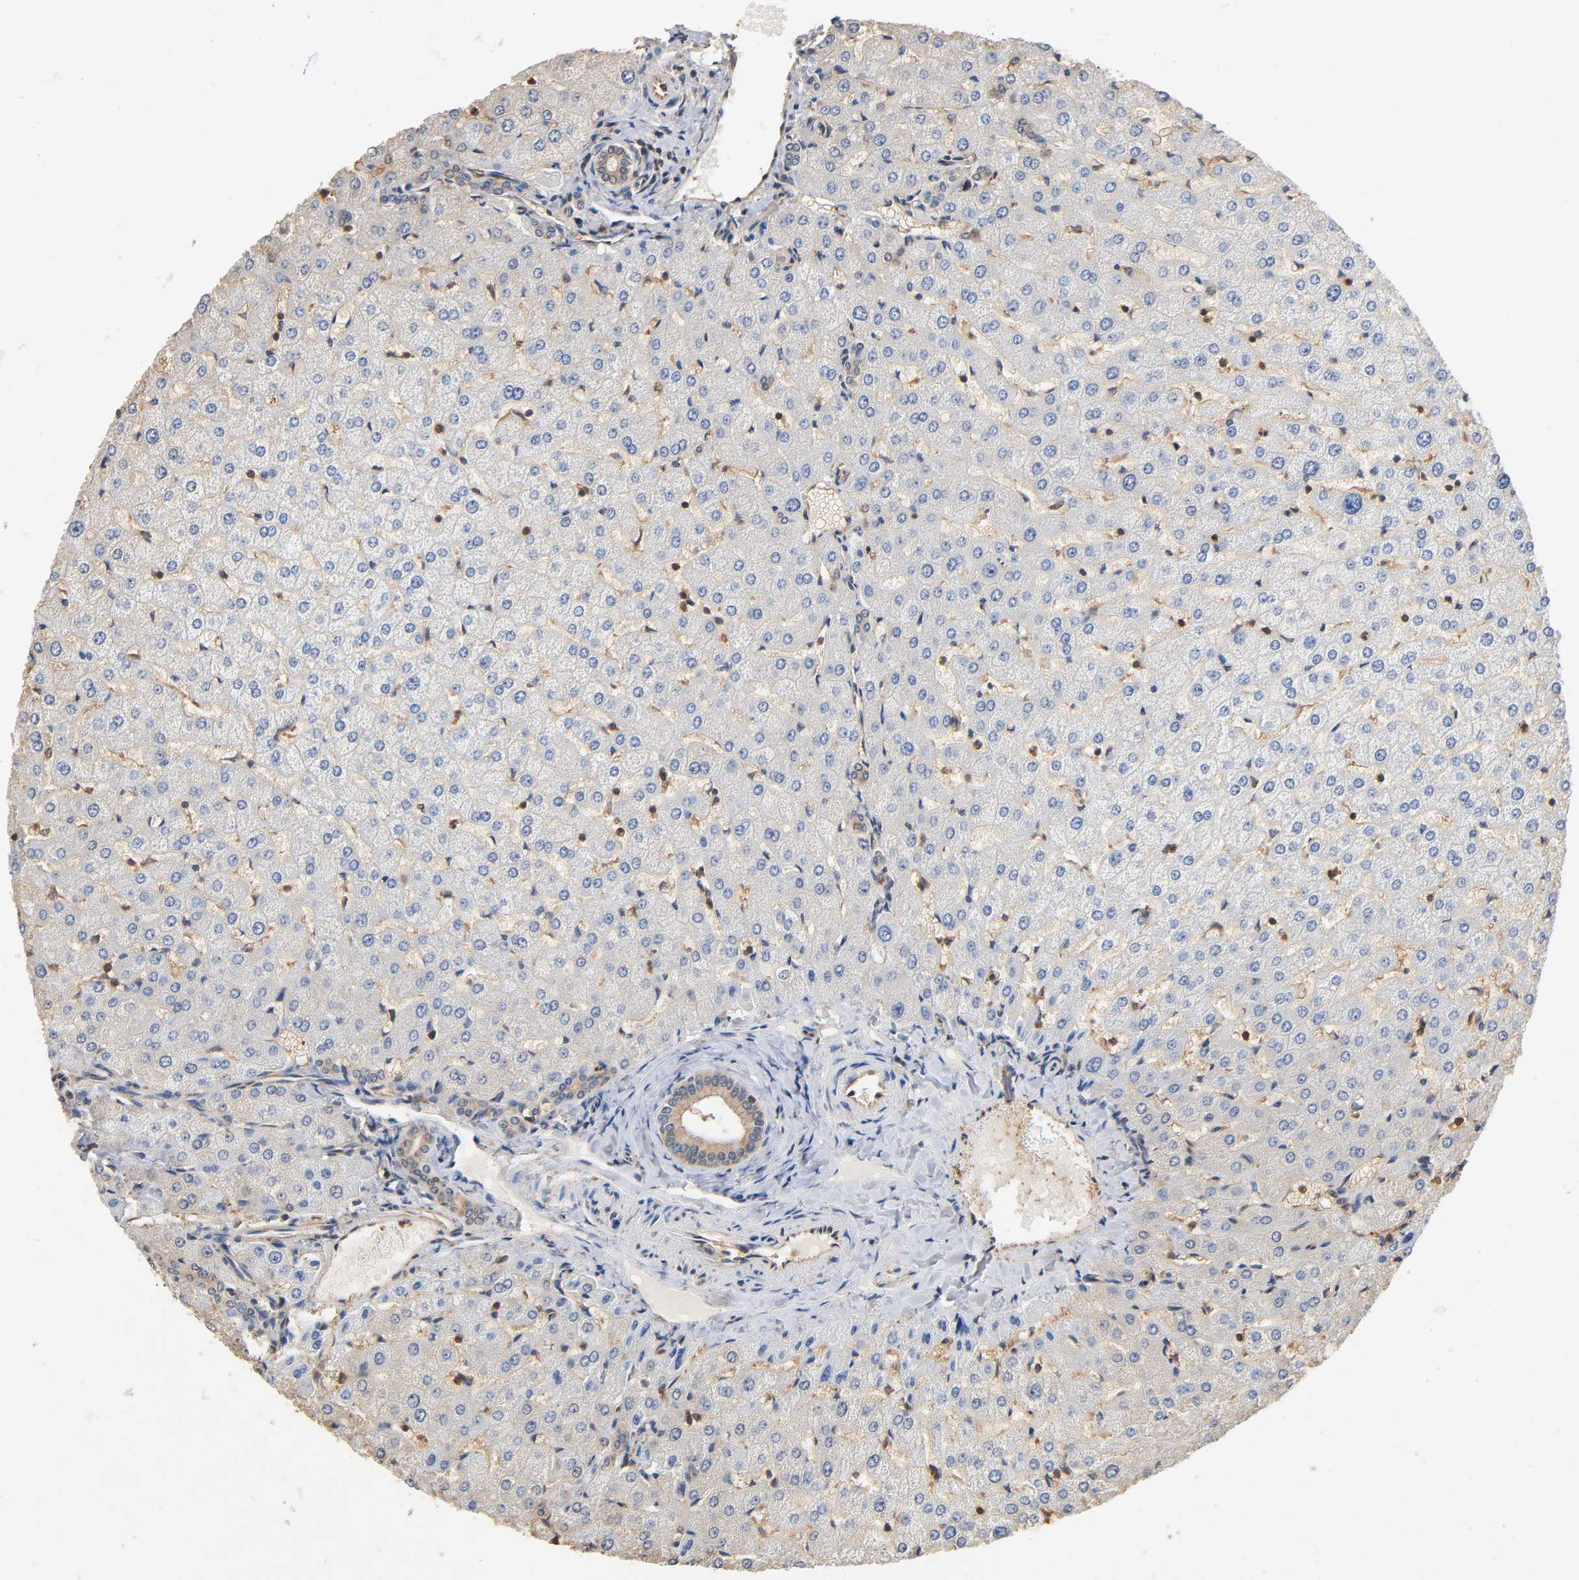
{"staining": {"intensity": "weak", "quantity": ">75%", "location": "cytoplasmic/membranous"}, "tissue": "liver", "cell_type": "Cholangiocytes", "image_type": "normal", "snomed": [{"axis": "morphology", "description": "Normal tissue, NOS"}, {"axis": "morphology", "description": "Fibrosis, NOS"}, {"axis": "topography", "description": "Liver"}], "caption": "Protein expression by immunohistochemistry (IHC) demonstrates weak cytoplasmic/membranous positivity in approximately >75% of cholangiocytes in benign liver.", "gene": "ALDOA", "patient": {"sex": "female", "age": 29}}